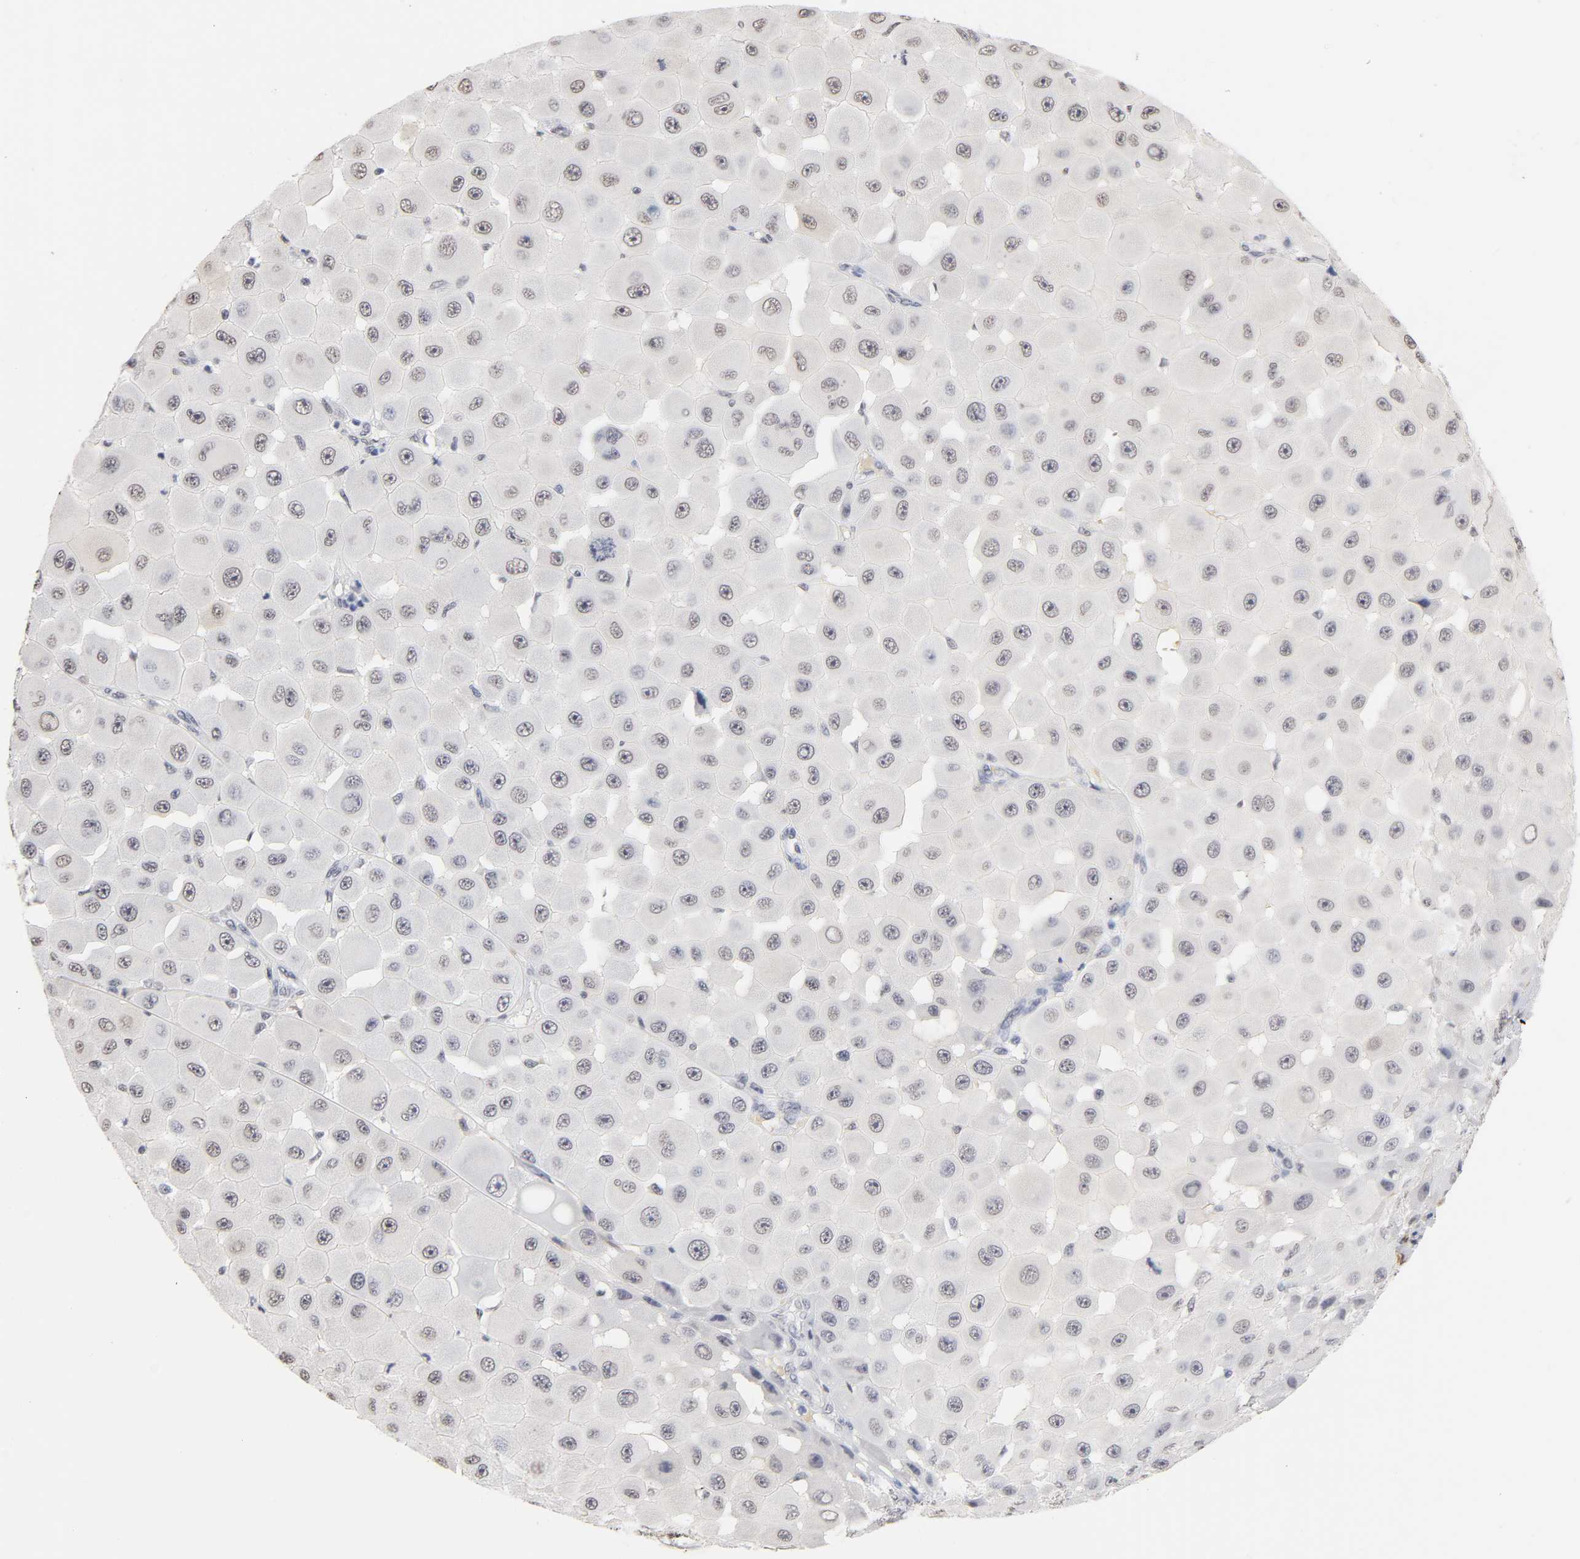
{"staining": {"intensity": "negative", "quantity": "none", "location": "none"}, "tissue": "melanoma", "cell_type": "Tumor cells", "image_type": "cancer", "snomed": [{"axis": "morphology", "description": "Malignant melanoma, NOS"}, {"axis": "topography", "description": "Skin"}], "caption": "IHC histopathology image of melanoma stained for a protein (brown), which reveals no positivity in tumor cells.", "gene": "CRABP2", "patient": {"sex": "female", "age": 81}}